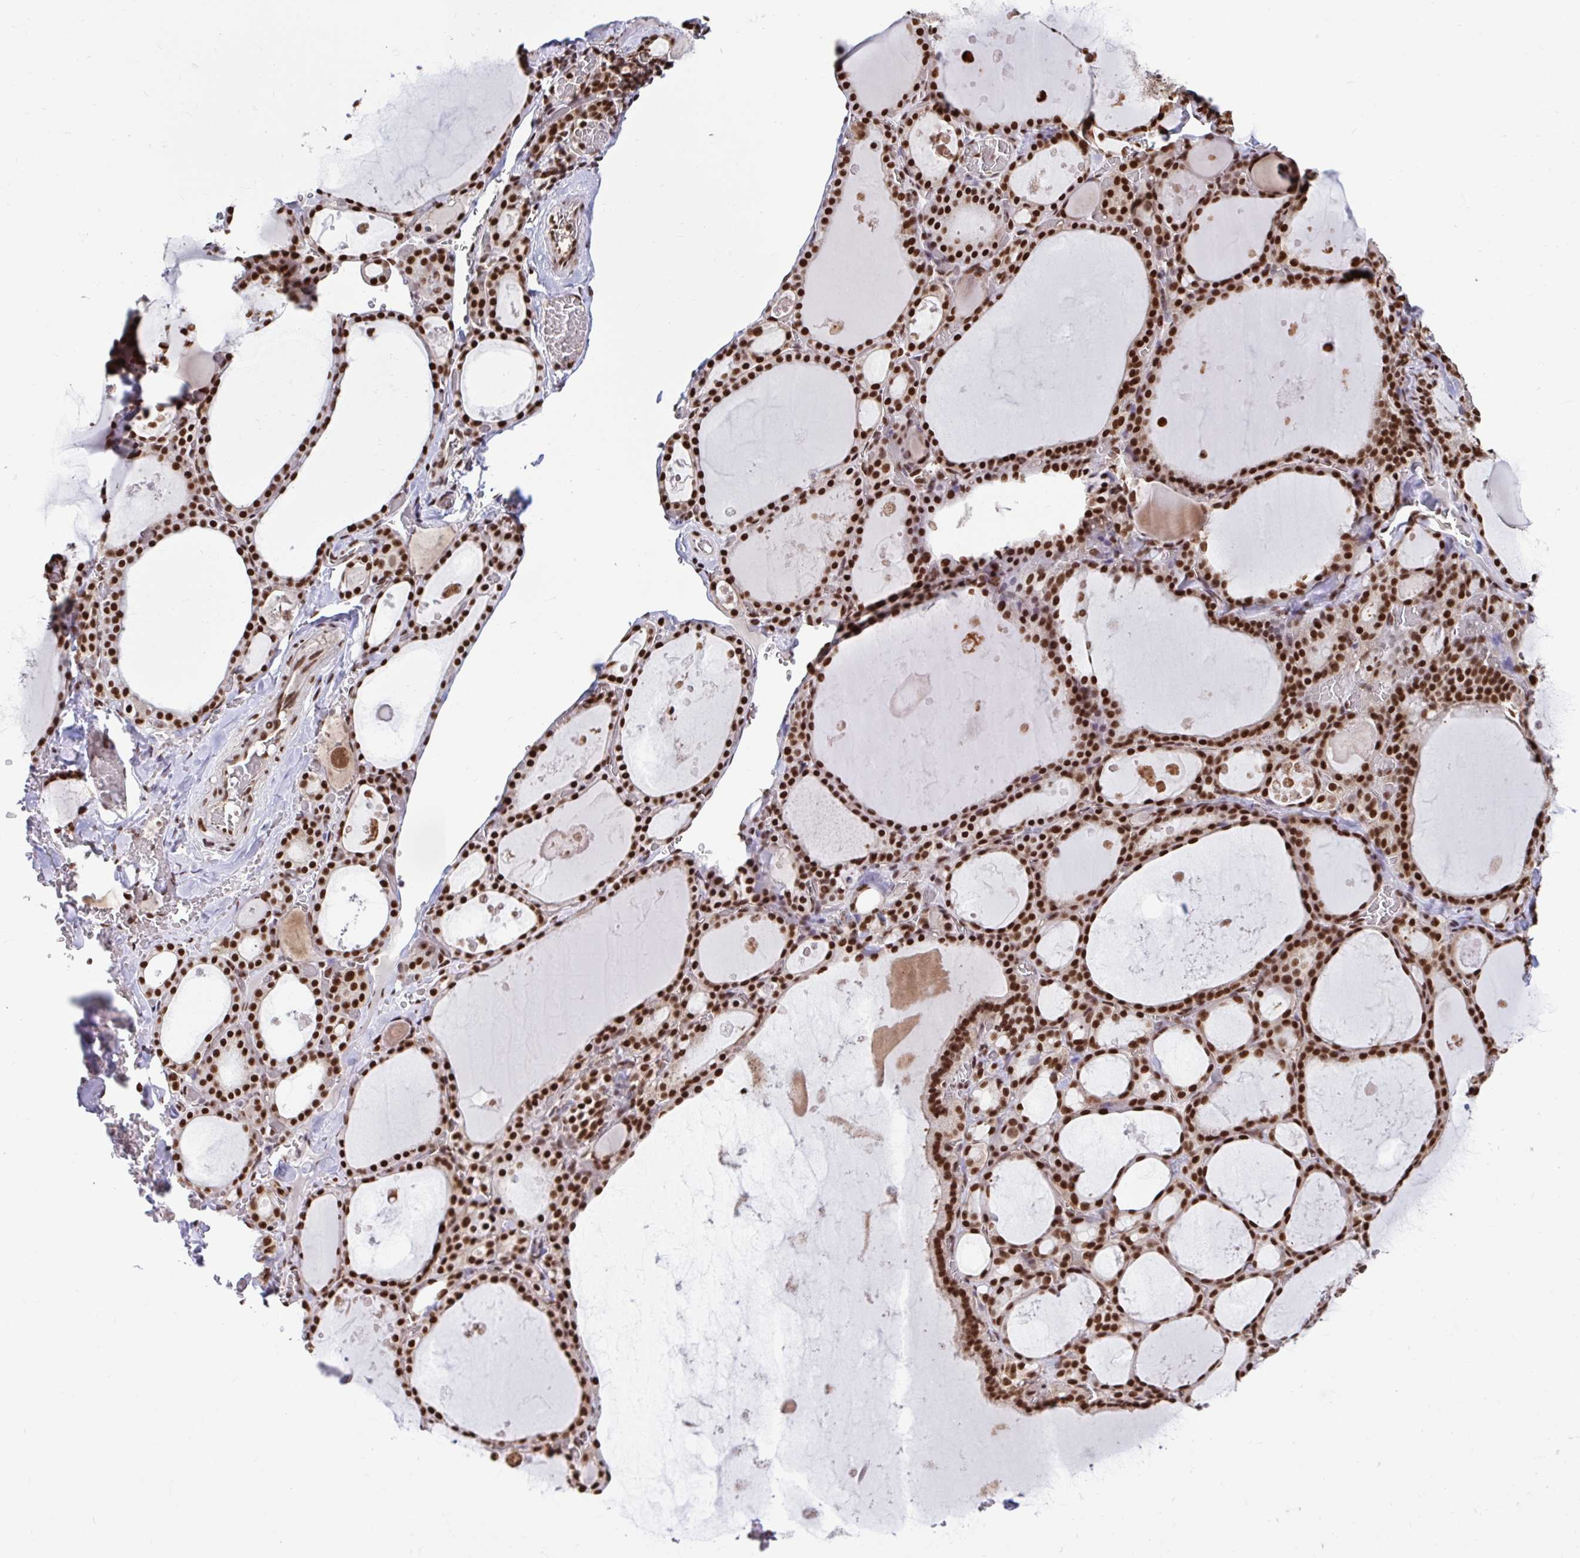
{"staining": {"intensity": "strong", "quantity": ">75%", "location": "nuclear"}, "tissue": "thyroid gland", "cell_type": "Glandular cells", "image_type": "normal", "snomed": [{"axis": "morphology", "description": "Normal tissue, NOS"}, {"axis": "topography", "description": "Thyroid gland"}], "caption": "Strong nuclear positivity is seen in about >75% of glandular cells in unremarkable thyroid gland.", "gene": "ABCA9", "patient": {"sex": "male", "age": 56}}